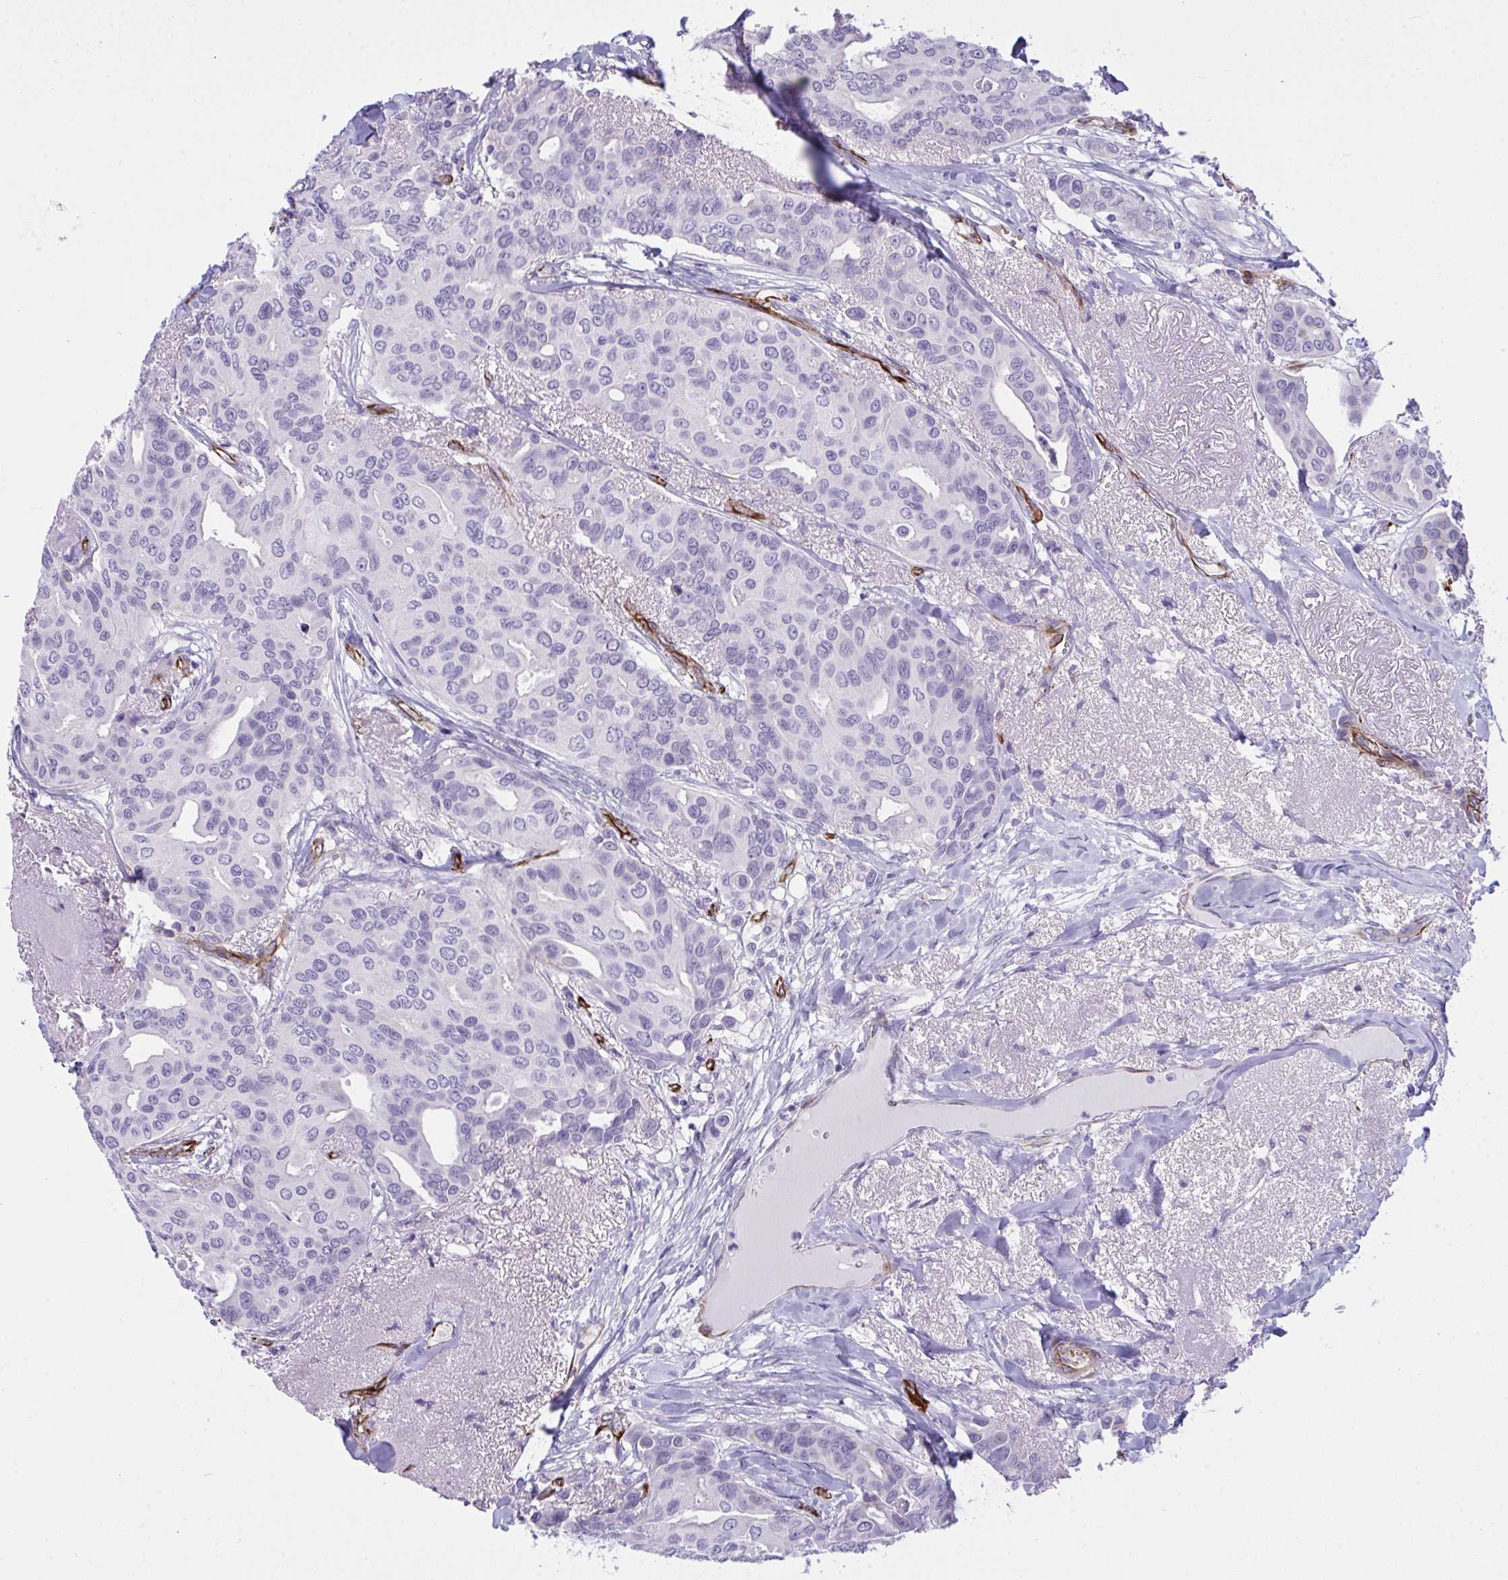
{"staining": {"intensity": "negative", "quantity": "none", "location": "none"}, "tissue": "breast cancer", "cell_type": "Tumor cells", "image_type": "cancer", "snomed": [{"axis": "morphology", "description": "Duct carcinoma"}, {"axis": "topography", "description": "Breast"}], "caption": "IHC of human breast invasive ductal carcinoma reveals no staining in tumor cells.", "gene": "SLC35B1", "patient": {"sex": "female", "age": 54}}